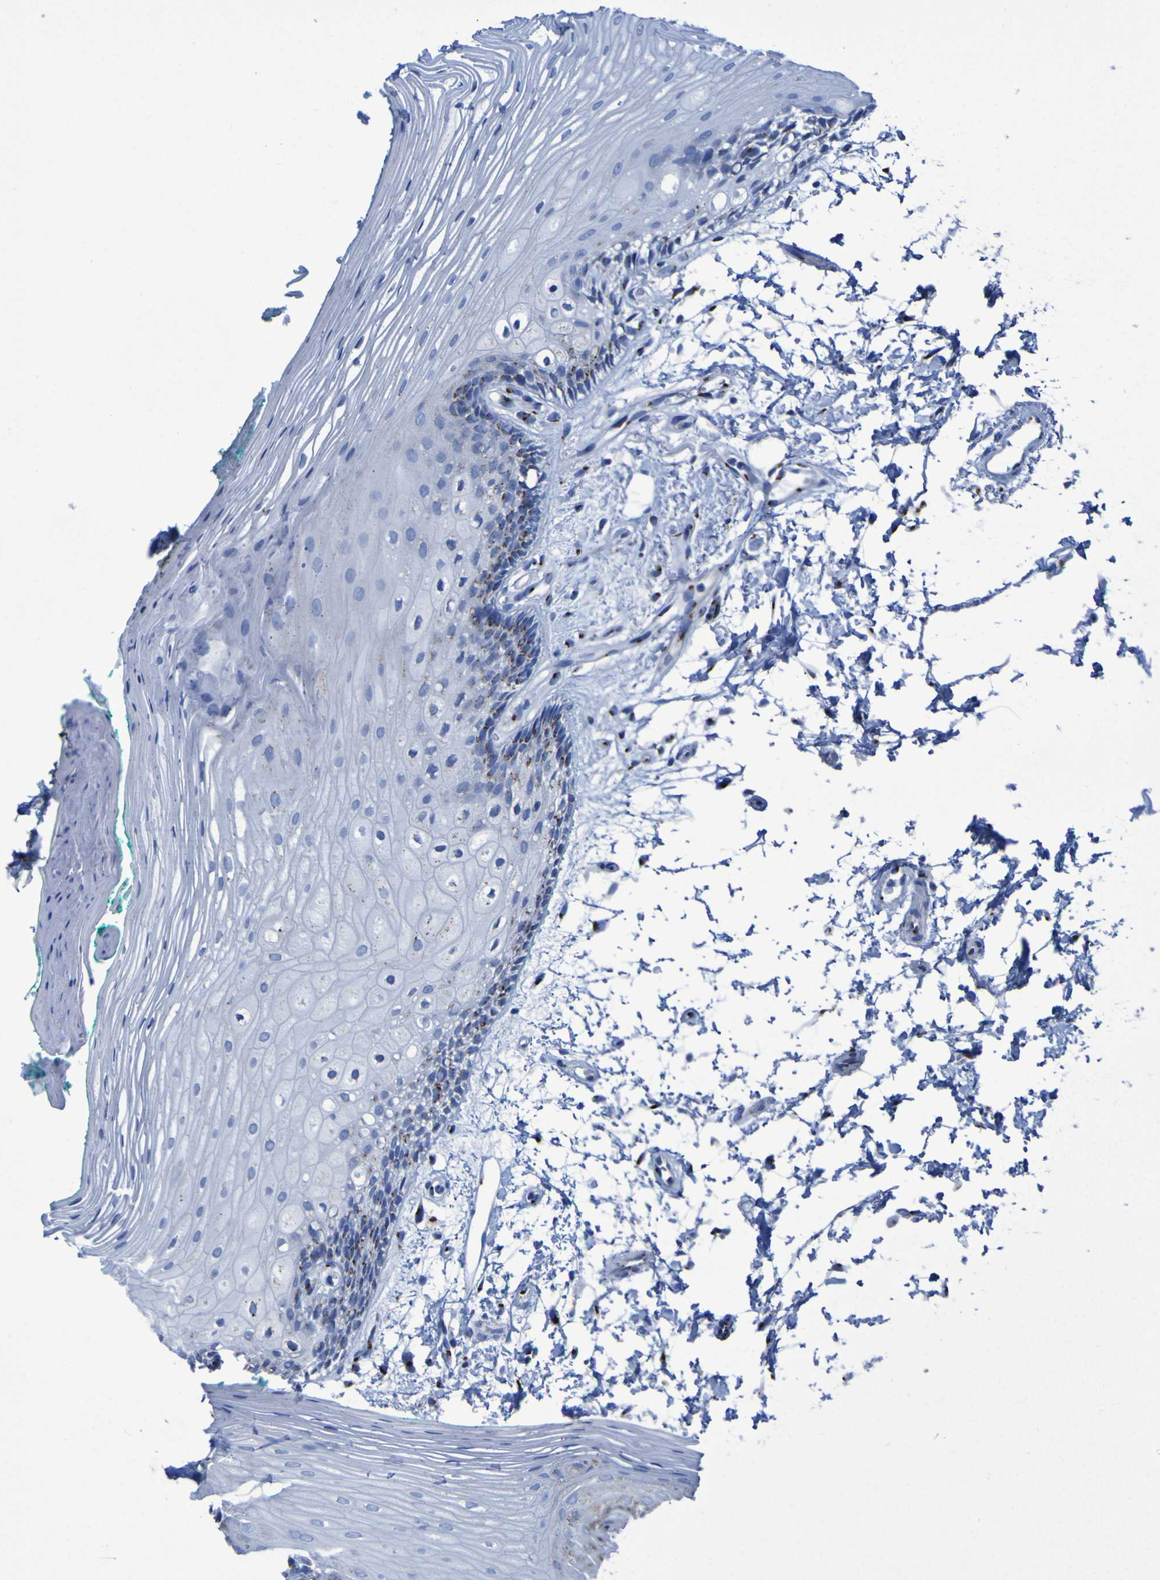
{"staining": {"intensity": "moderate", "quantity": "<25%", "location": "cytoplasmic/membranous"}, "tissue": "oral mucosa", "cell_type": "Squamous epithelial cells", "image_type": "normal", "snomed": [{"axis": "morphology", "description": "Normal tissue, NOS"}, {"axis": "topography", "description": "Skeletal muscle"}, {"axis": "topography", "description": "Oral tissue"}, {"axis": "topography", "description": "Peripheral nerve tissue"}], "caption": "Oral mucosa was stained to show a protein in brown. There is low levels of moderate cytoplasmic/membranous staining in approximately <25% of squamous epithelial cells. (DAB (3,3'-diaminobenzidine) IHC with brightfield microscopy, high magnification).", "gene": "GOLM1", "patient": {"sex": "female", "age": 84}}